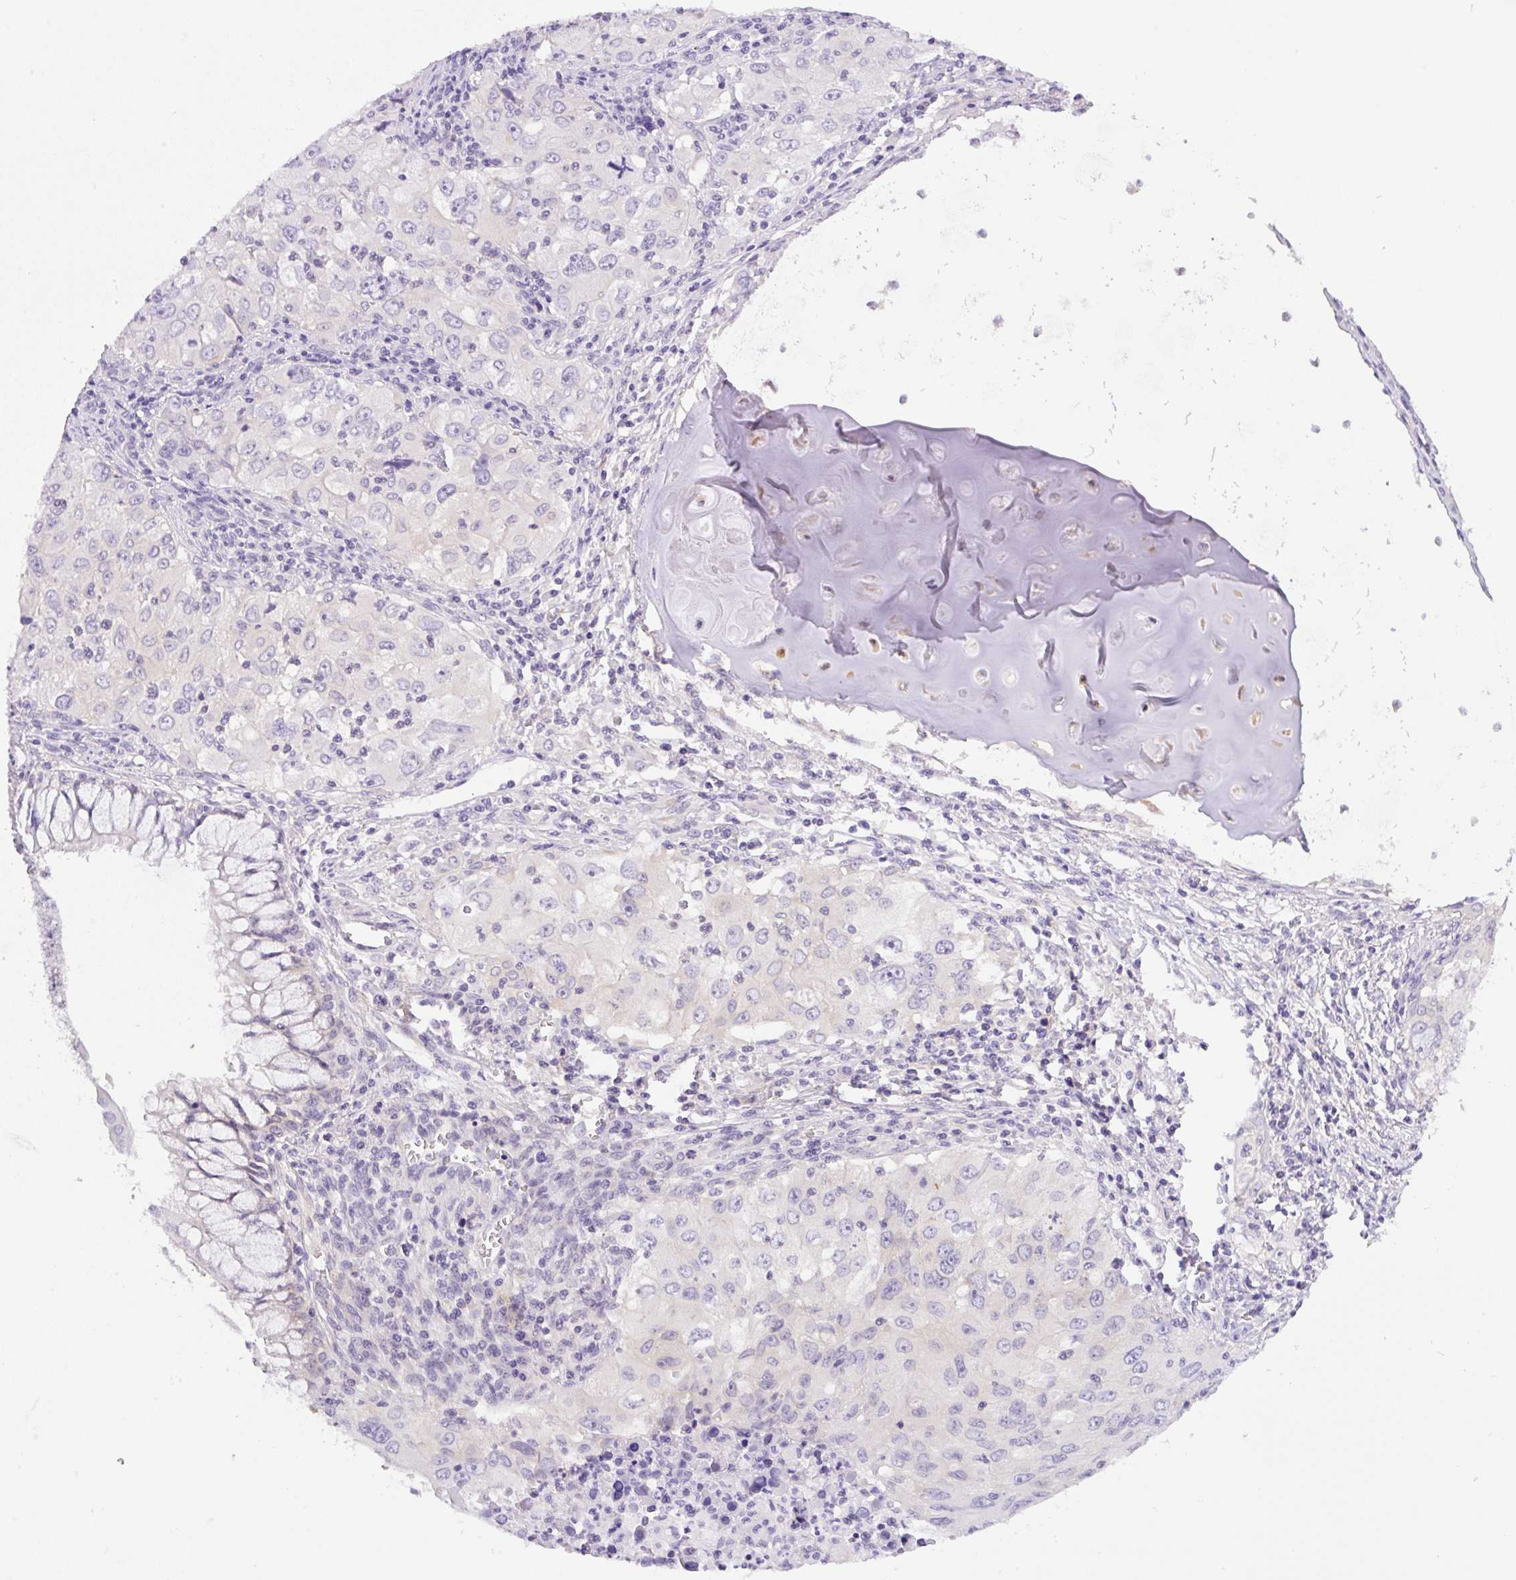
{"staining": {"intensity": "negative", "quantity": "none", "location": "none"}, "tissue": "lung cancer", "cell_type": "Tumor cells", "image_type": "cancer", "snomed": [{"axis": "morphology", "description": "Adenocarcinoma, NOS"}, {"axis": "morphology", "description": "Adenocarcinoma, metastatic, NOS"}, {"axis": "topography", "description": "Lymph node"}, {"axis": "topography", "description": "Lung"}], "caption": "Human metastatic adenocarcinoma (lung) stained for a protein using immunohistochemistry reveals no positivity in tumor cells.", "gene": "CAMK2B", "patient": {"sex": "female", "age": 42}}